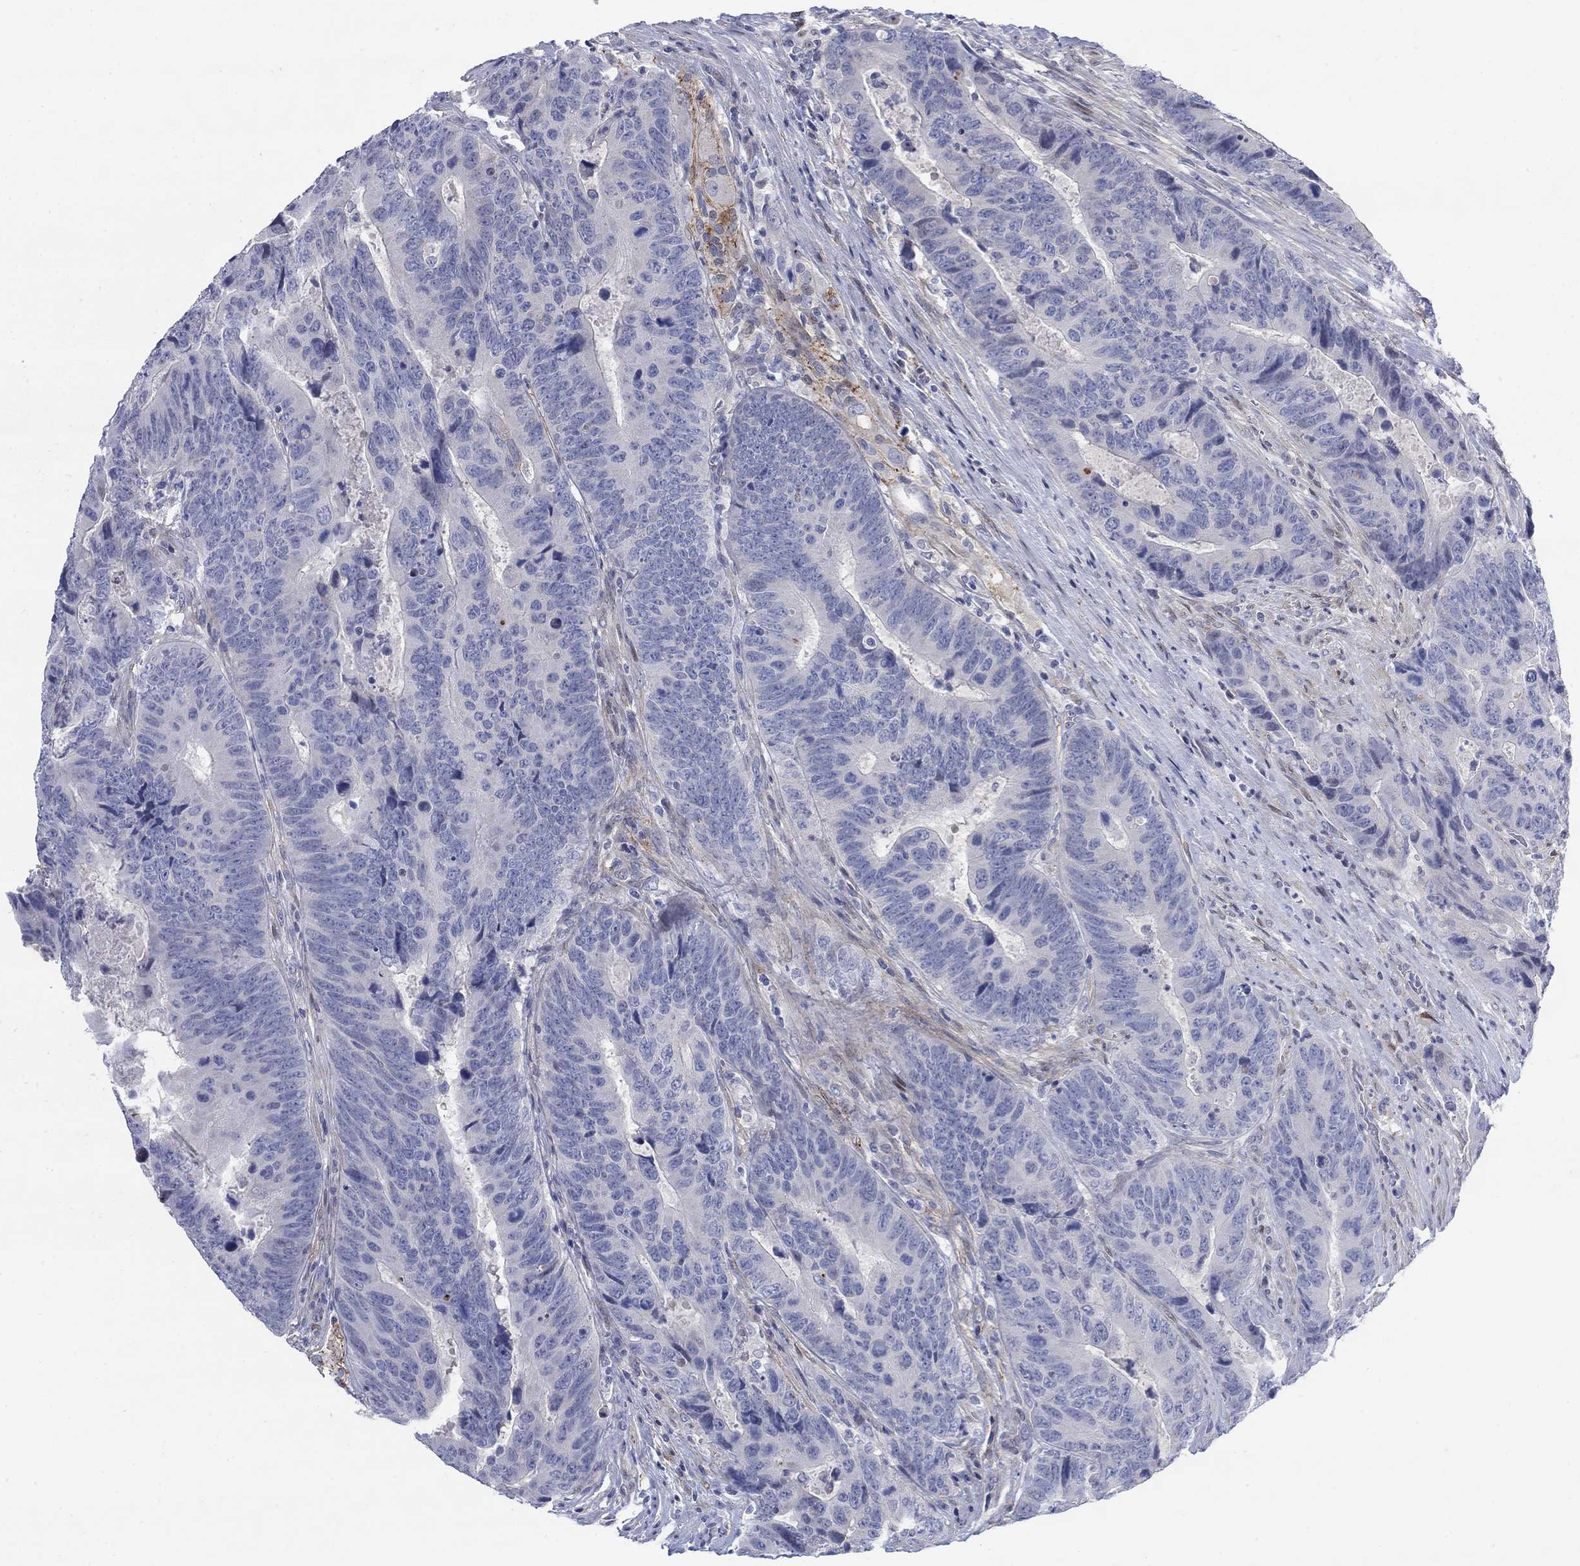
{"staining": {"intensity": "negative", "quantity": "none", "location": "none"}, "tissue": "colorectal cancer", "cell_type": "Tumor cells", "image_type": "cancer", "snomed": [{"axis": "morphology", "description": "Adenocarcinoma, NOS"}, {"axis": "topography", "description": "Colon"}], "caption": "Immunohistochemistry (IHC) of adenocarcinoma (colorectal) displays no staining in tumor cells.", "gene": "MYO3A", "patient": {"sex": "female", "age": 56}}